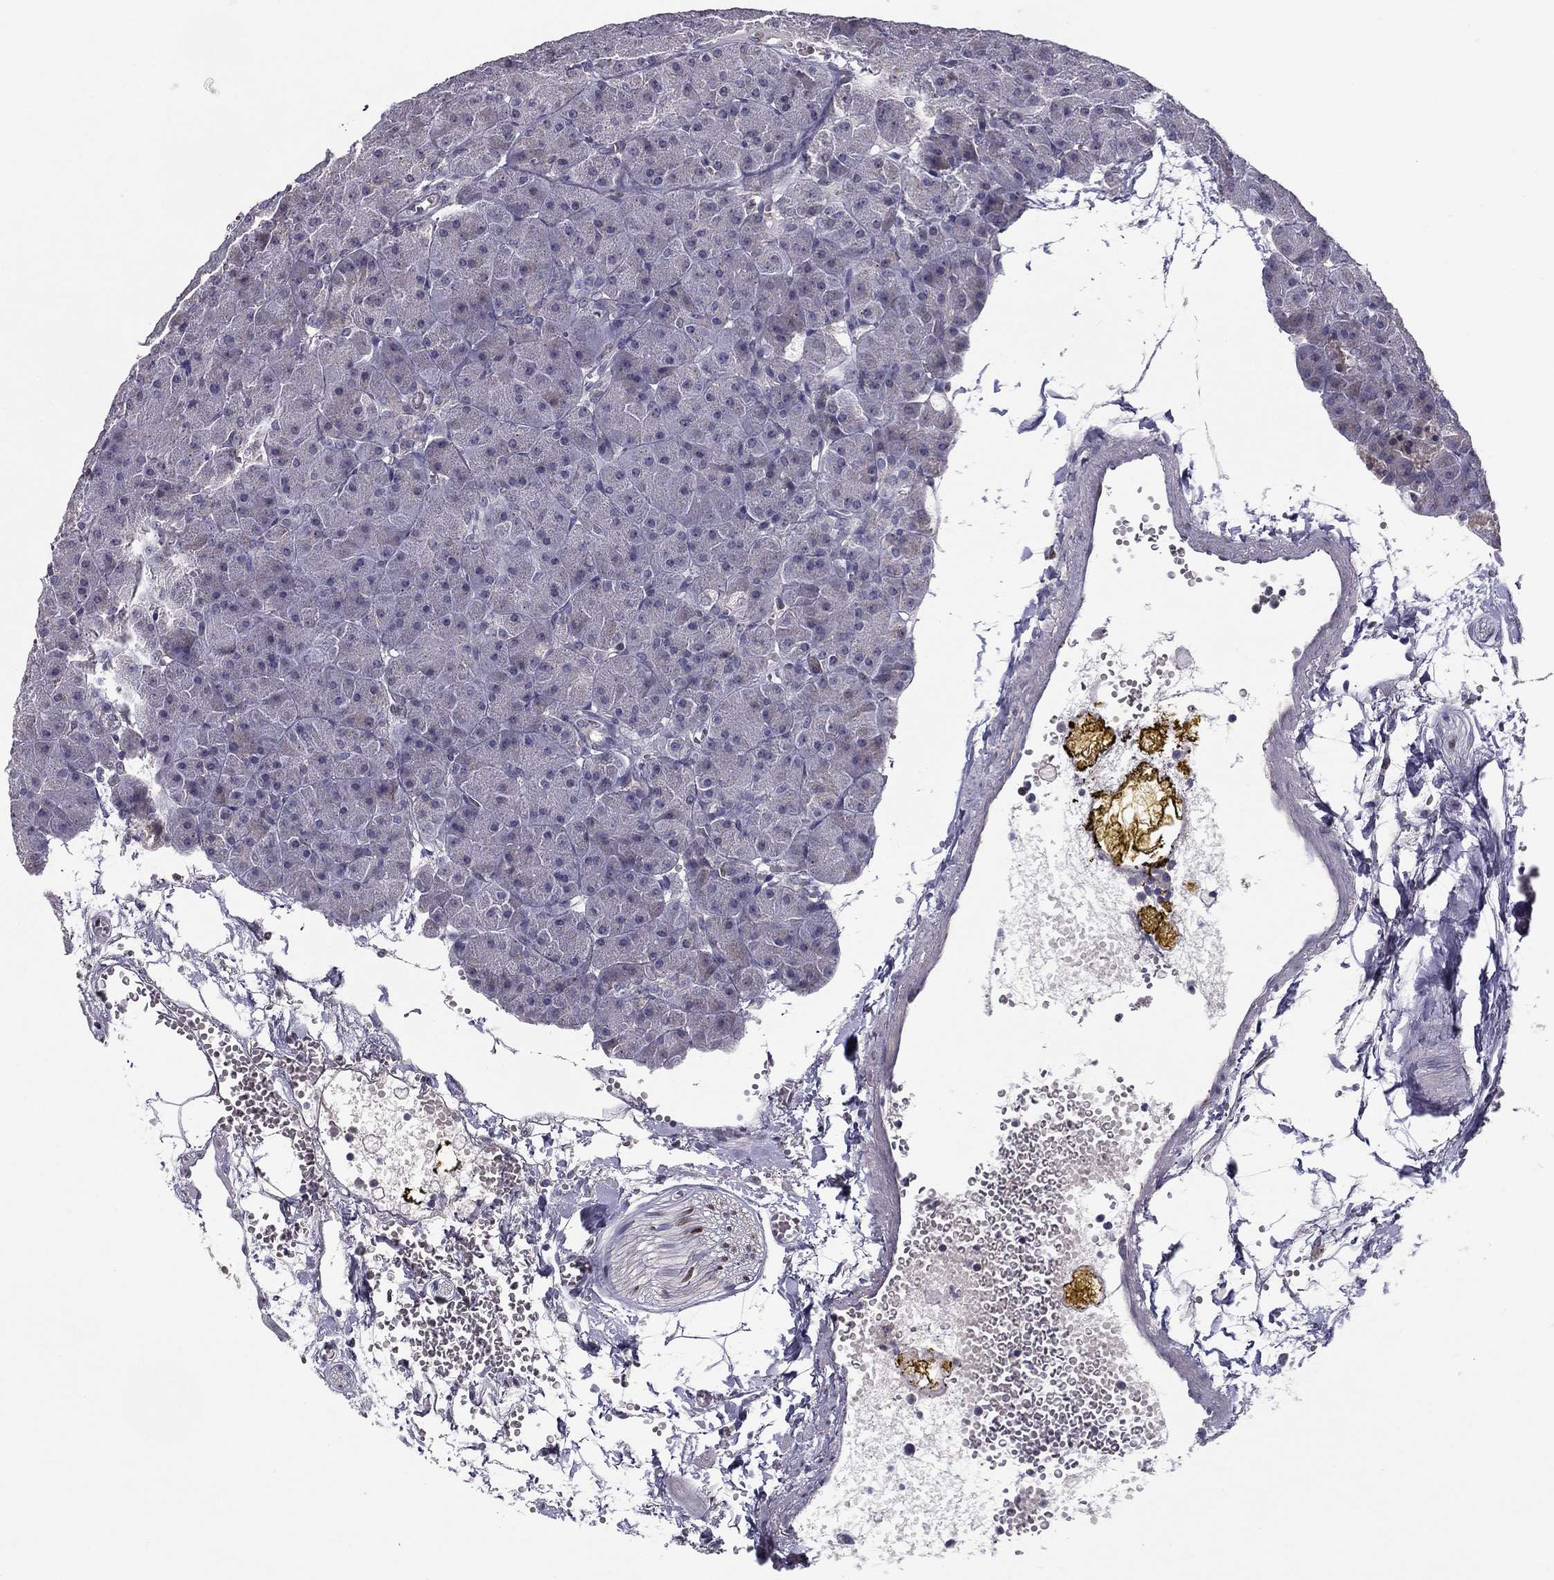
{"staining": {"intensity": "weak", "quantity": "<25%", "location": "cytoplasmic/membranous"}, "tissue": "pancreas", "cell_type": "Exocrine glandular cells", "image_type": "normal", "snomed": [{"axis": "morphology", "description": "Normal tissue, NOS"}, {"axis": "topography", "description": "Pancreas"}], "caption": "This is a histopathology image of IHC staining of normal pancreas, which shows no positivity in exocrine glandular cells.", "gene": "HCN1", "patient": {"sex": "male", "age": 61}}